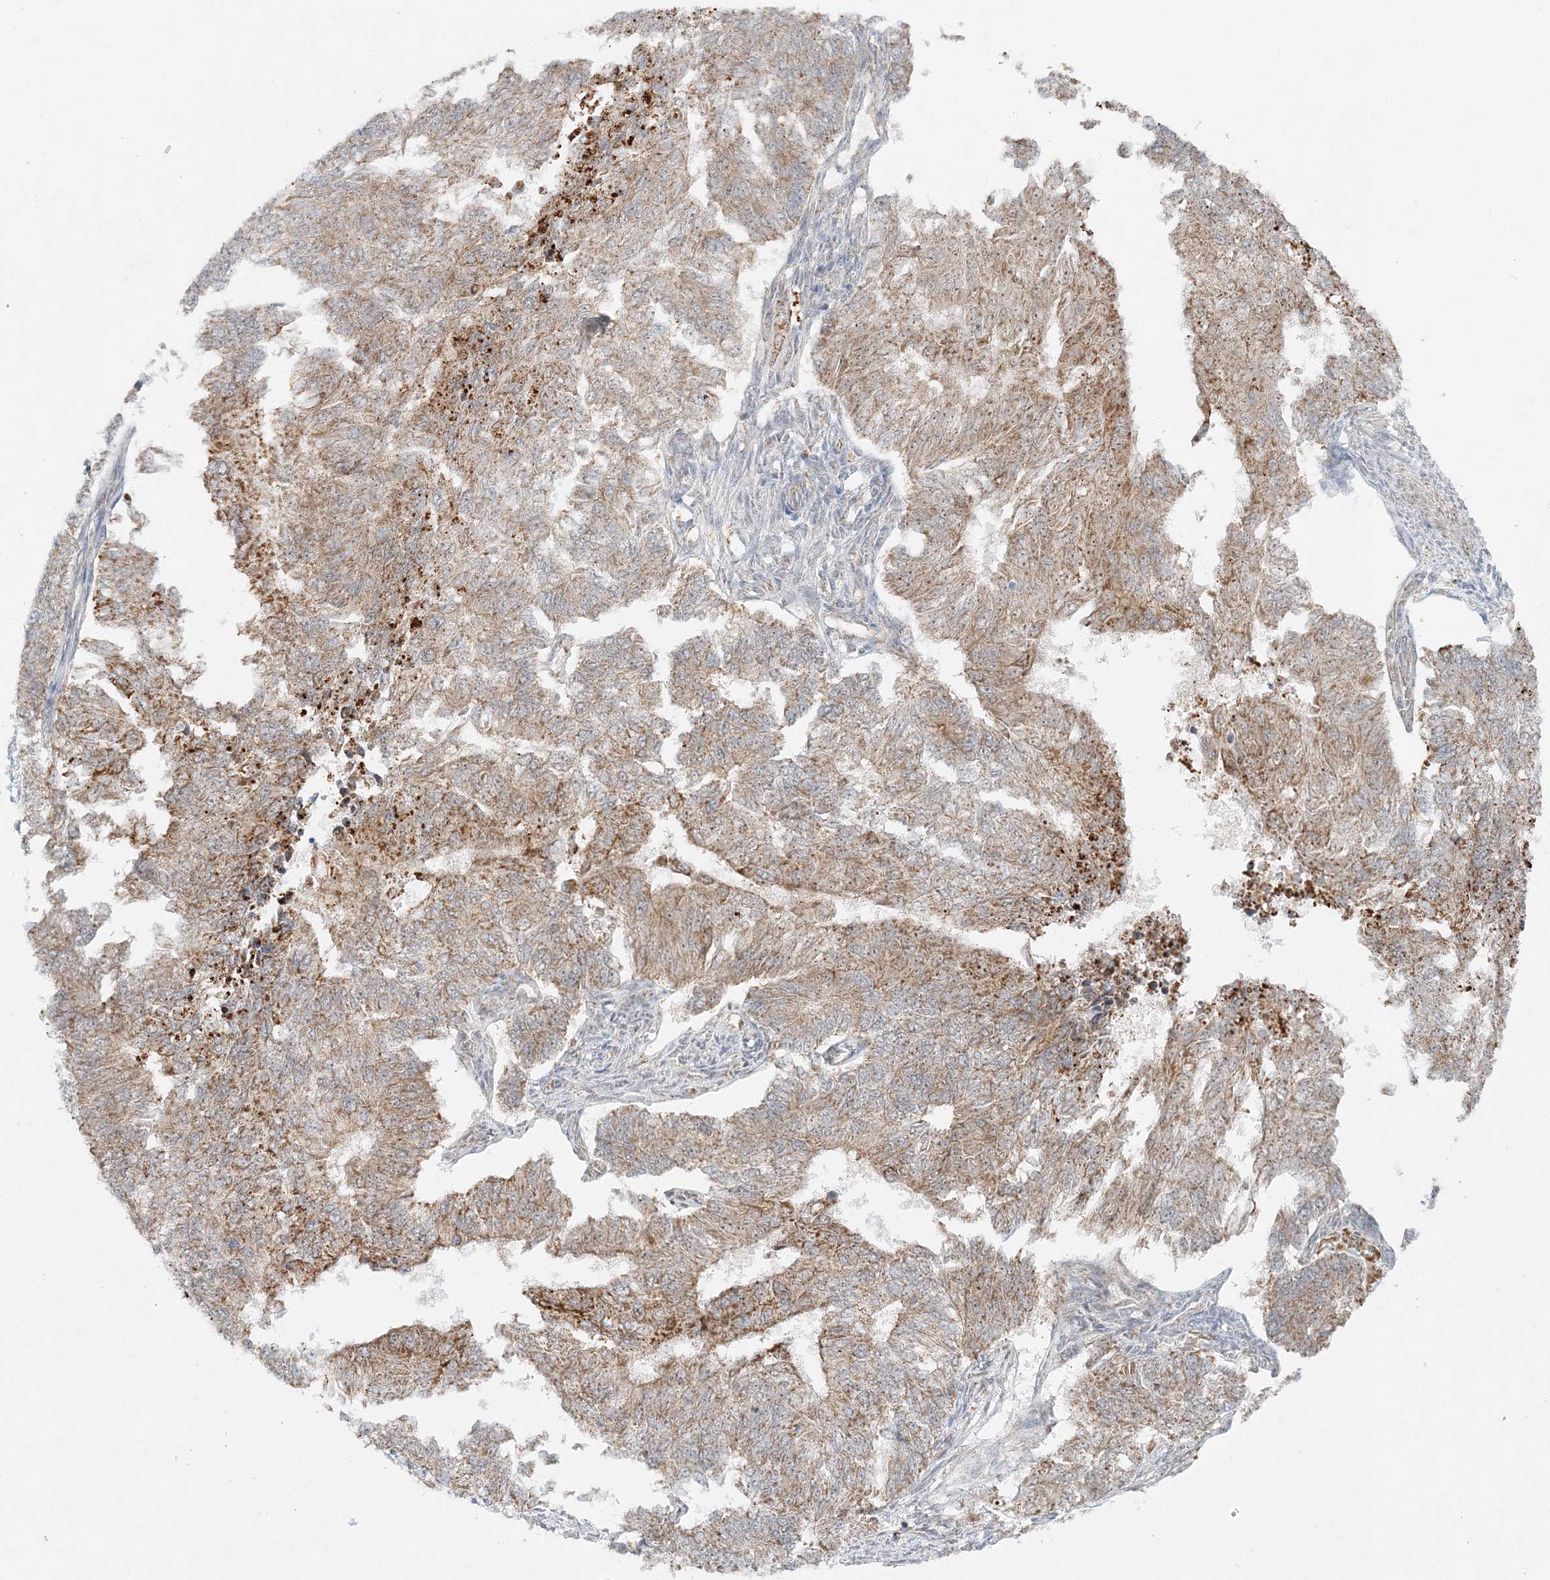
{"staining": {"intensity": "moderate", "quantity": ">75%", "location": "cytoplasmic/membranous"}, "tissue": "endometrial cancer", "cell_type": "Tumor cells", "image_type": "cancer", "snomed": [{"axis": "morphology", "description": "Adenocarcinoma, NOS"}, {"axis": "topography", "description": "Endometrium"}], "caption": "Endometrial adenocarcinoma stained for a protein exhibits moderate cytoplasmic/membranous positivity in tumor cells.", "gene": "RAB11FIP2", "patient": {"sex": "female", "age": 32}}